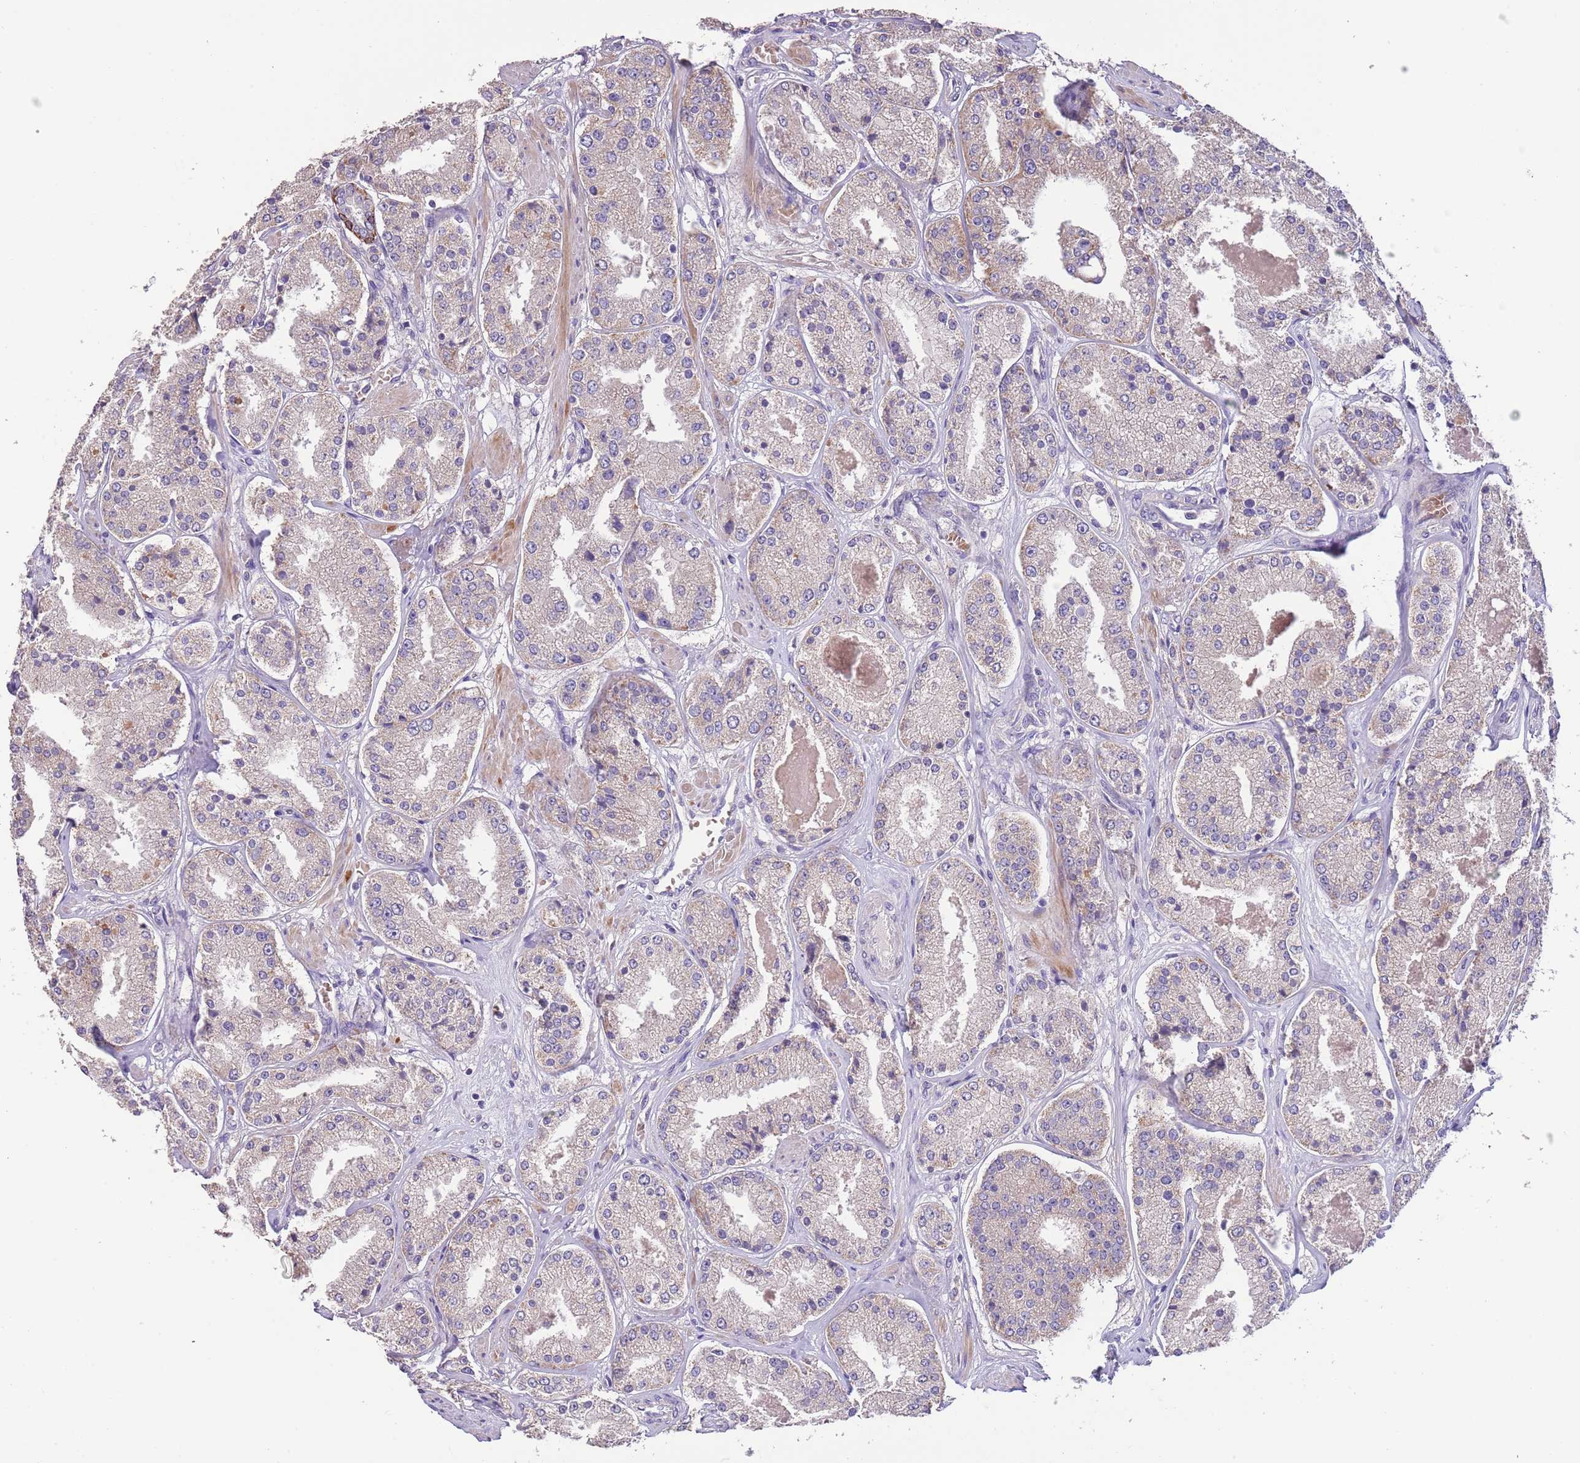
{"staining": {"intensity": "negative", "quantity": "none", "location": "none"}, "tissue": "prostate cancer", "cell_type": "Tumor cells", "image_type": "cancer", "snomed": [{"axis": "morphology", "description": "Adenocarcinoma, High grade"}, {"axis": "topography", "description": "Prostate"}], "caption": "Immunohistochemistry photomicrograph of human prostate adenocarcinoma (high-grade) stained for a protein (brown), which exhibits no positivity in tumor cells.", "gene": "ZNF658", "patient": {"sex": "male", "age": 63}}